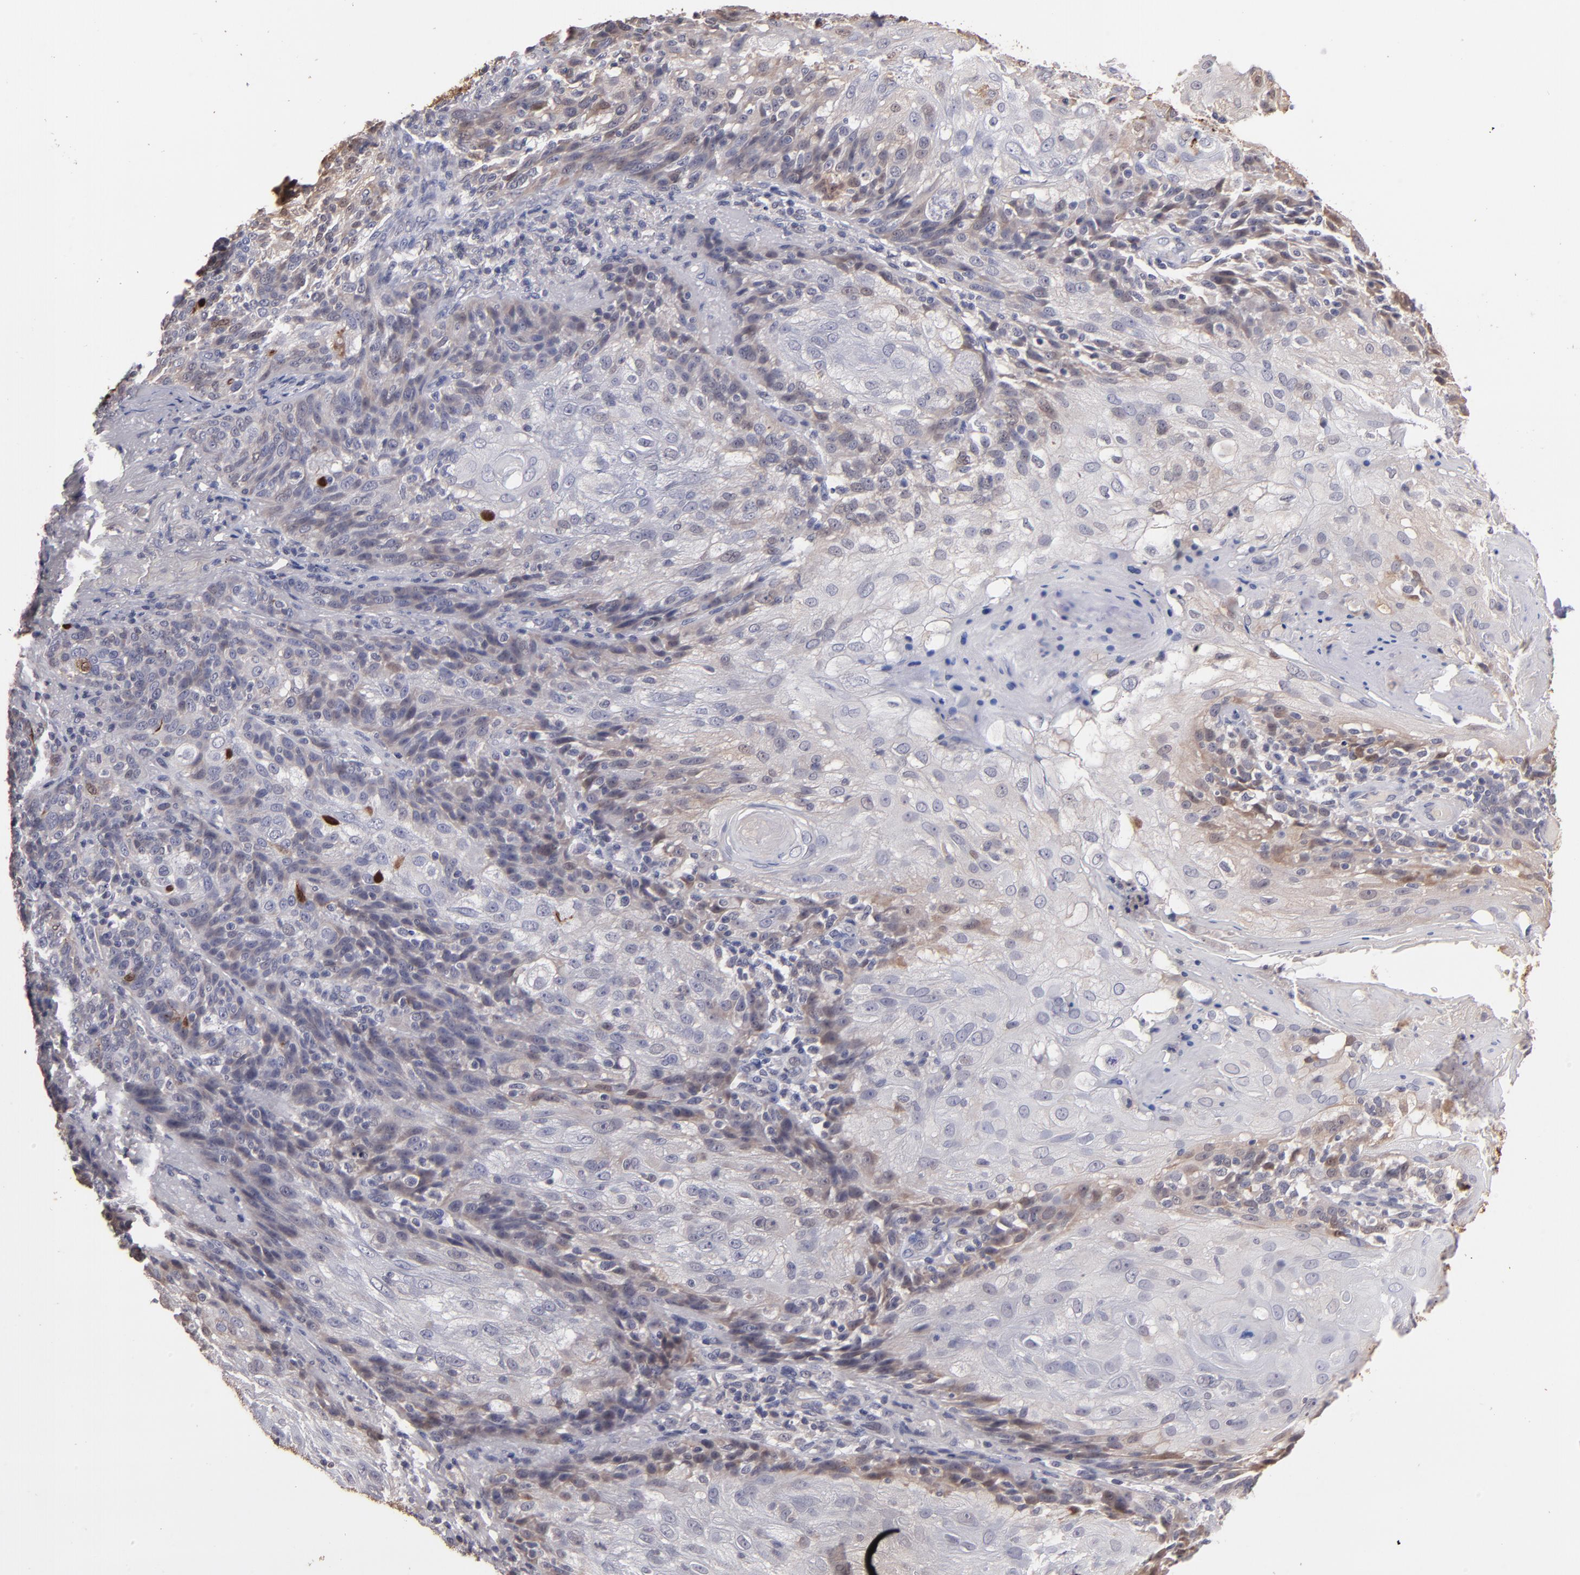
{"staining": {"intensity": "moderate", "quantity": "<25%", "location": "cytoplasmic/membranous,nuclear"}, "tissue": "skin cancer", "cell_type": "Tumor cells", "image_type": "cancer", "snomed": [{"axis": "morphology", "description": "Normal tissue, NOS"}, {"axis": "morphology", "description": "Squamous cell carcinoma, NOS"}, {"axis": "topography", "description": "Skin"}], "caption": "Squamous cell carcinoma (skin) was stained to show a protein in brown. There is low levels of moderate cytoplasmic/membranous and nuclear expression in about <25% of tumor cells. The staining was performed using DAB, with brown indicating positive protein expression. Nuclei are stained blue with hematoxylin.", "gene": "S100A1", "patient": {"sex": "female", "age": 83}}